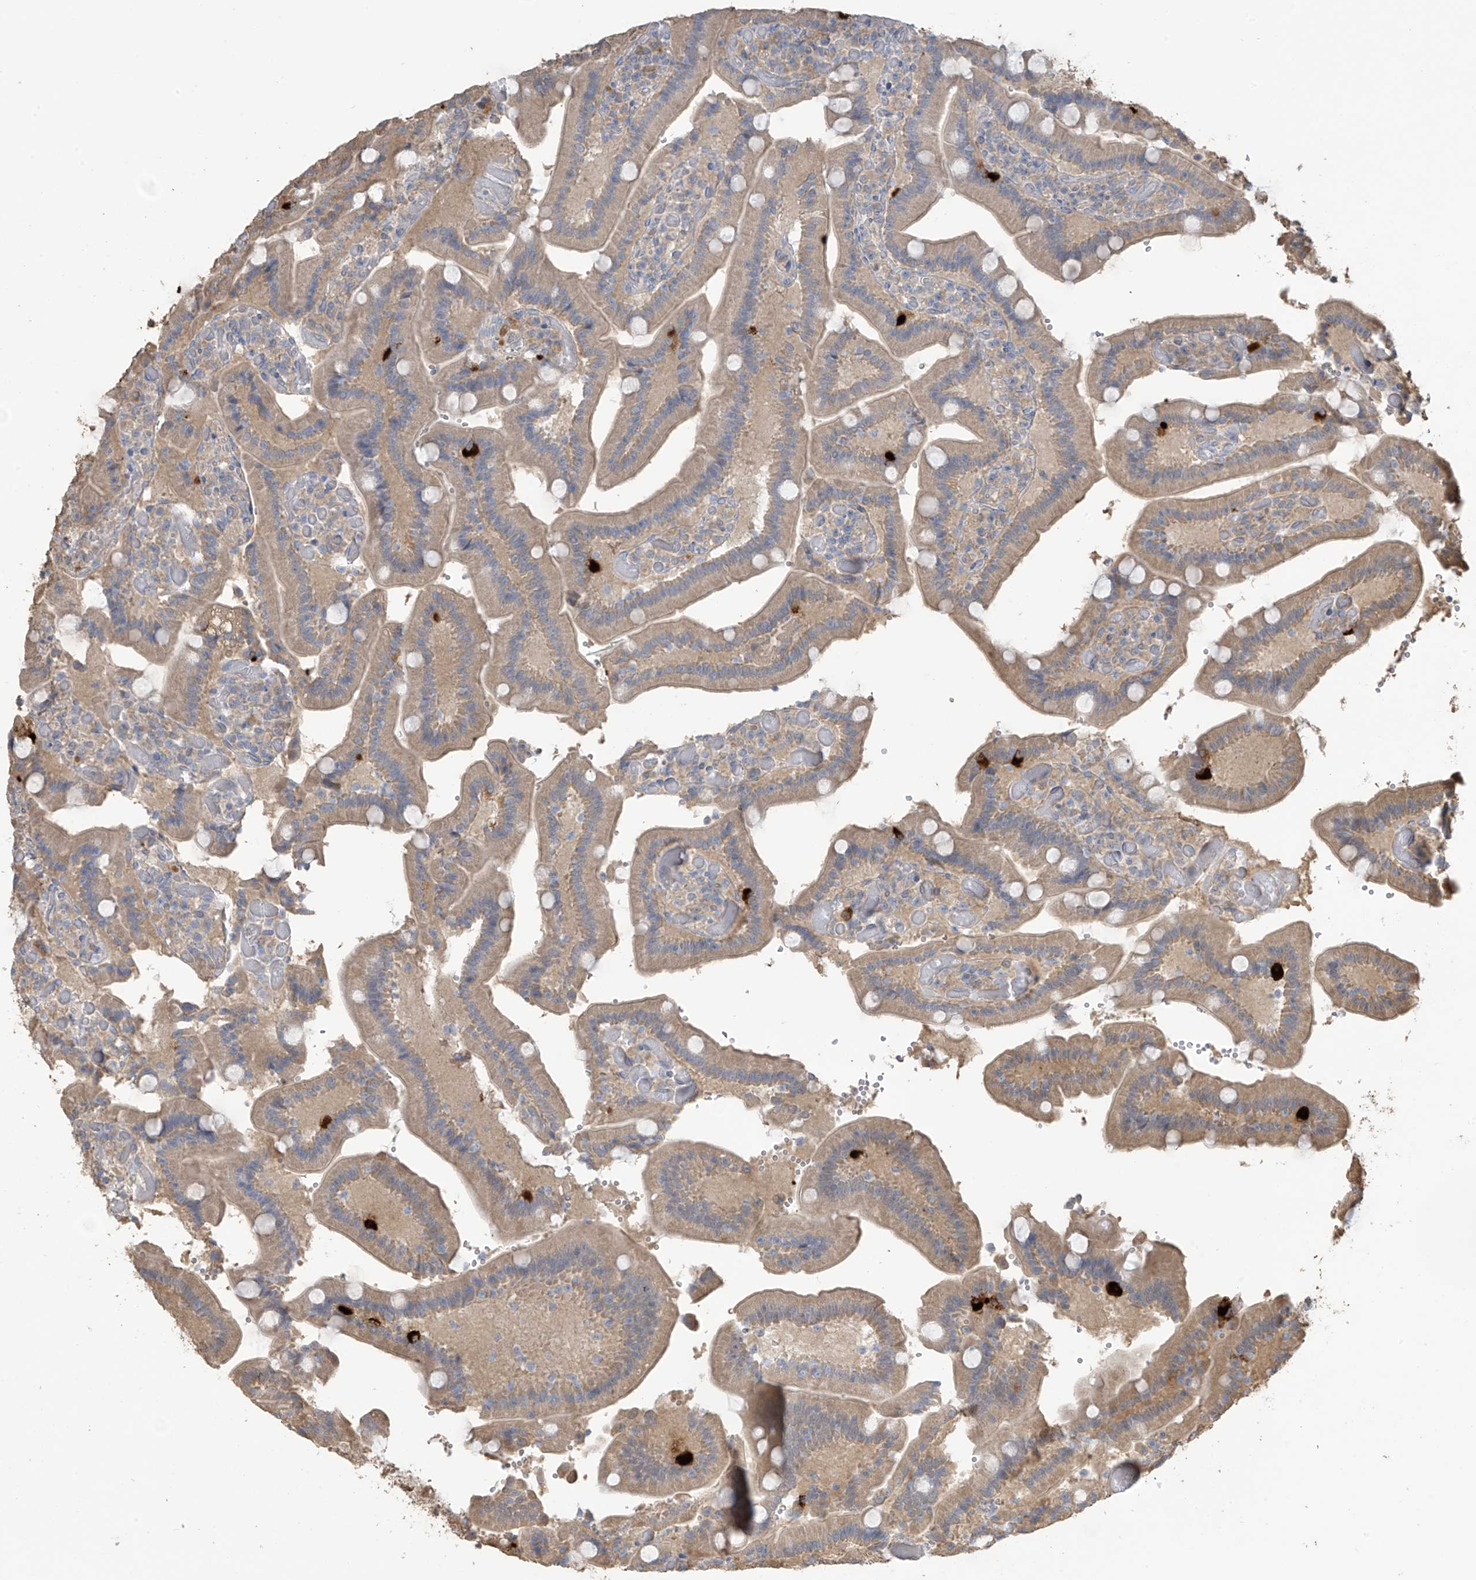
{"staining": {"intensity": "strong", "quantity": "<25%", "location": "cytoplasmic/membranous"}, "tissue": "duodenum", "cell_type": "Glandular cells", "image_type": "normal", "snomed": [{"axis": "morphology", "description": "Normal tissue, NOS"}, {"axis": "topography", "description": "Duodenum"}], "caption": "Strong cytoplasmic/membranous expression is seen in about <25% of glandular cells in normal duodenum.", "gene": "SLFN14", "patient": {"sex": "female", "age": 62}}